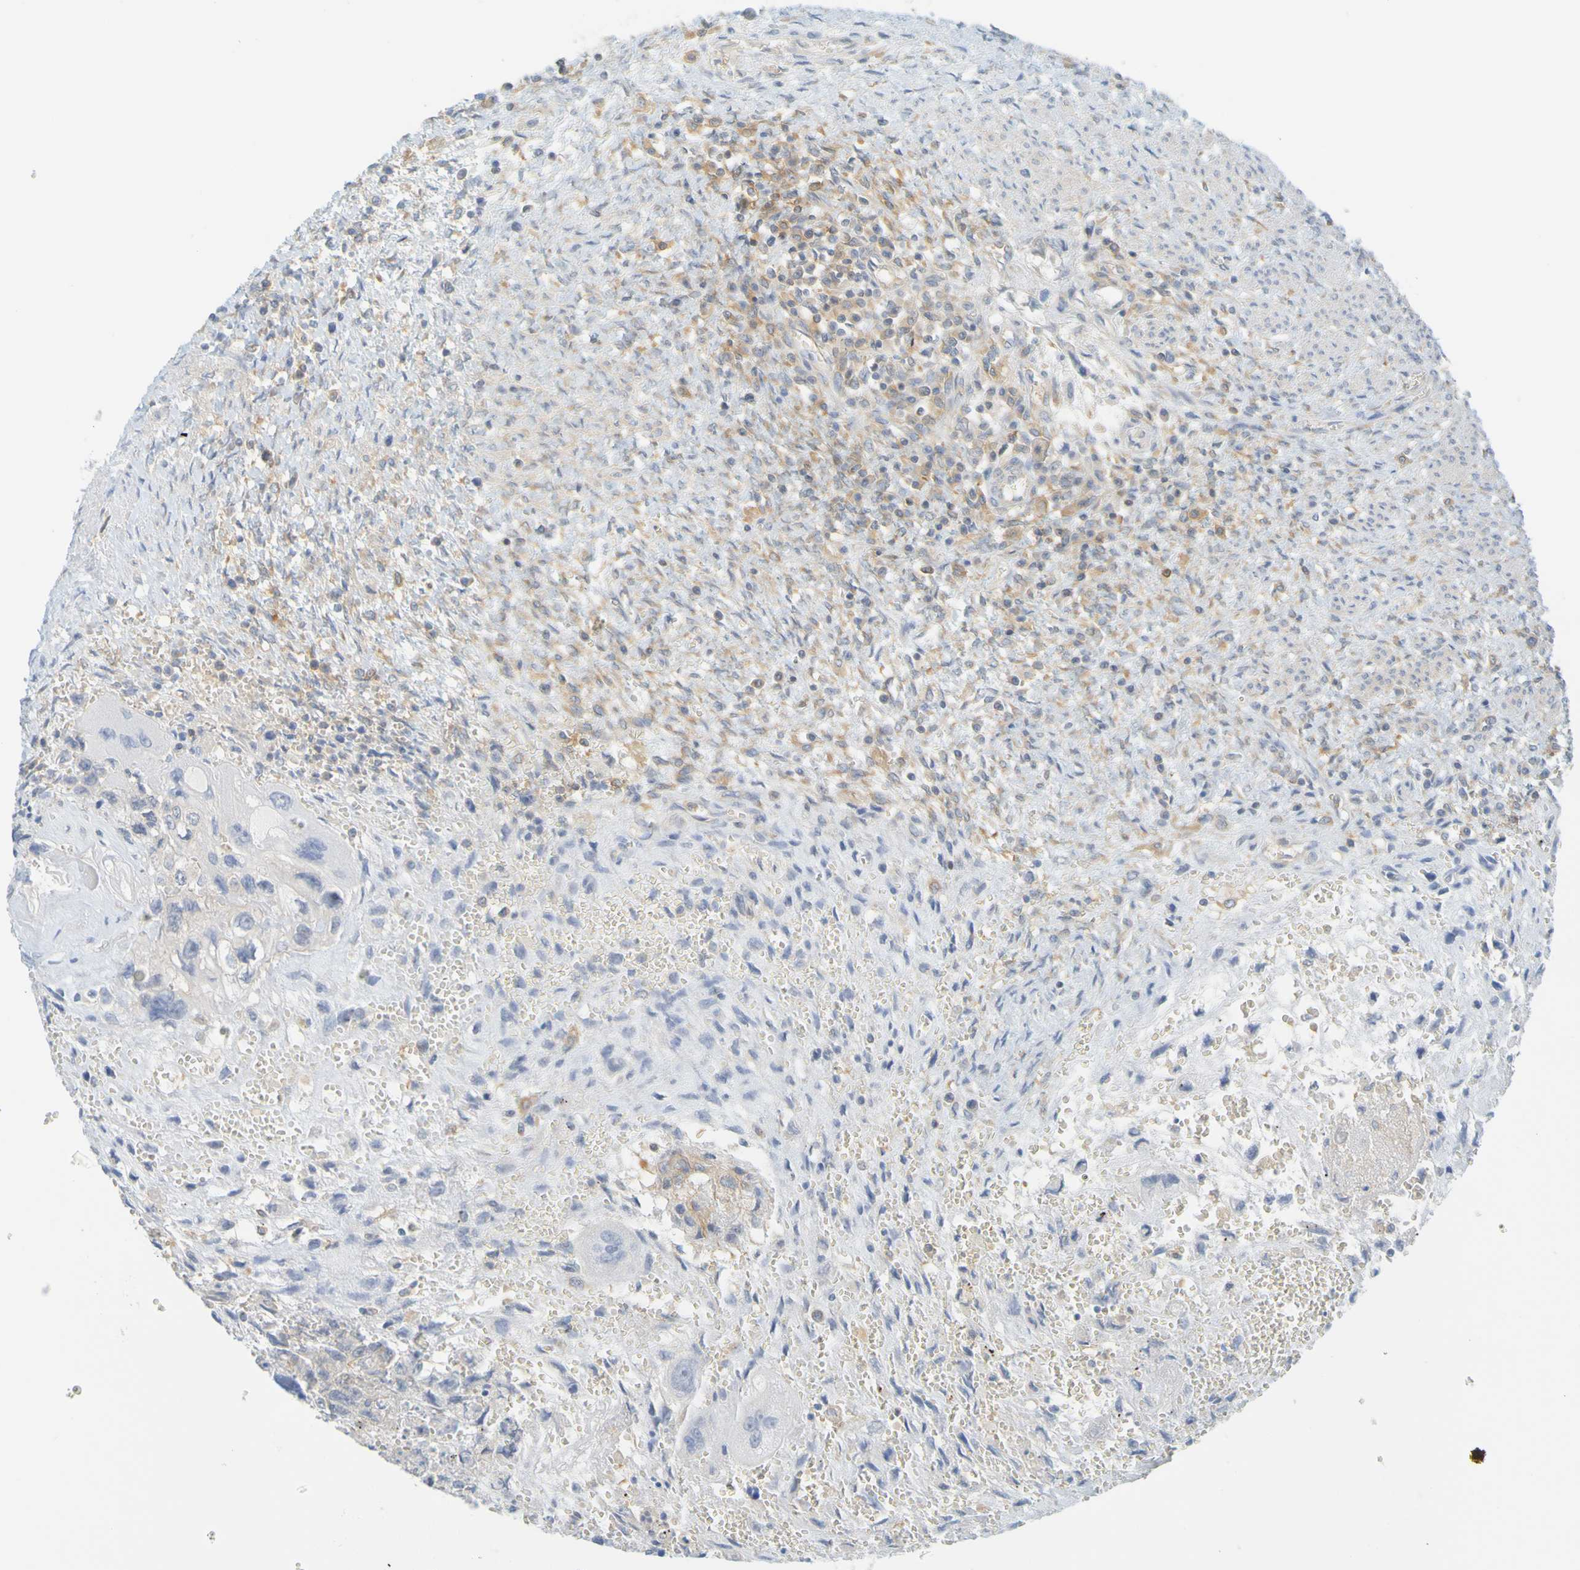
{"staining": {"intensity": "negative", "quantity": "none", "location": "none"}, "tissue": "testis cancer", "cell_type": "Tumor cells", "image_type": "cancer", "snomed": [{"axis": "morphology", "description": "Carcinoma, Embryonal, NOS"}, {"axis": "topography", "description": "Testis"}], "caption": "Photomicrograph shows no significant protein expression in tumor cells of testis cancer (embryonal carcinoma). (DAB immunohistochemistry, high magnification).", "gene": "APPL1", "patient": {"sex": "male", "age": 28}}